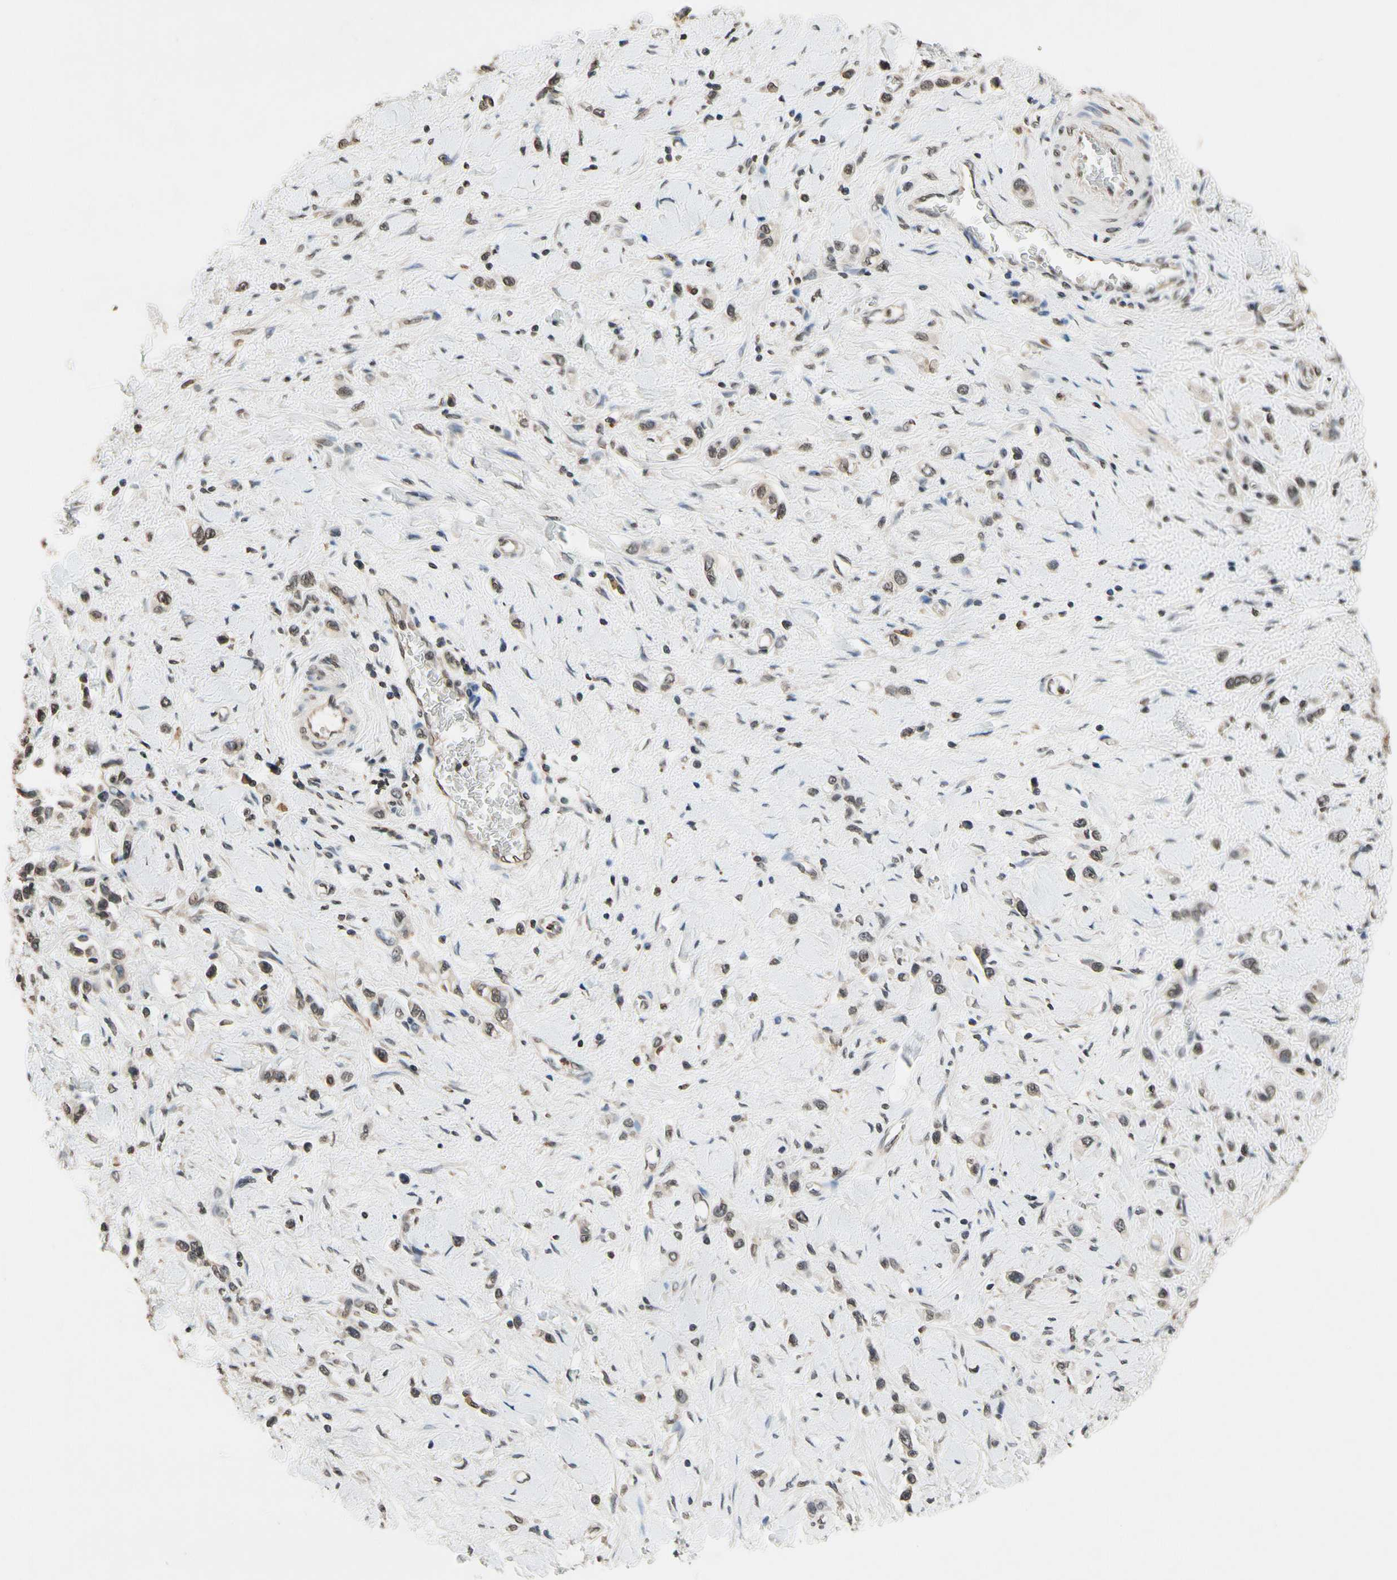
{"staining": {"intensity": "weak", "quantity": "25%-75%", "location": "cytoplasmic/membranous"}, "tissue": "stomach cancer", "cell_type": "Tumor cells", "image_type": "cancer", "snomed": [{"axis": "morphology", "description": "Normal tissue, NOS"}, {"axis": "morphology", "description": "Adenocarcinoma, NOS"}, {"axis": "topography", "description": "Stomach, upper"}, {"axis": "topography", "description": "Stomach"}], "caption": "There is low levels of weak cytoplasmic/membranous positivity in tumor cells of stomach adenocarcinoma, as demonstrated by immunohistochemical staining (brown color).", "gene": "GCLC", "patient": {"sex": "female", "age": 65}}